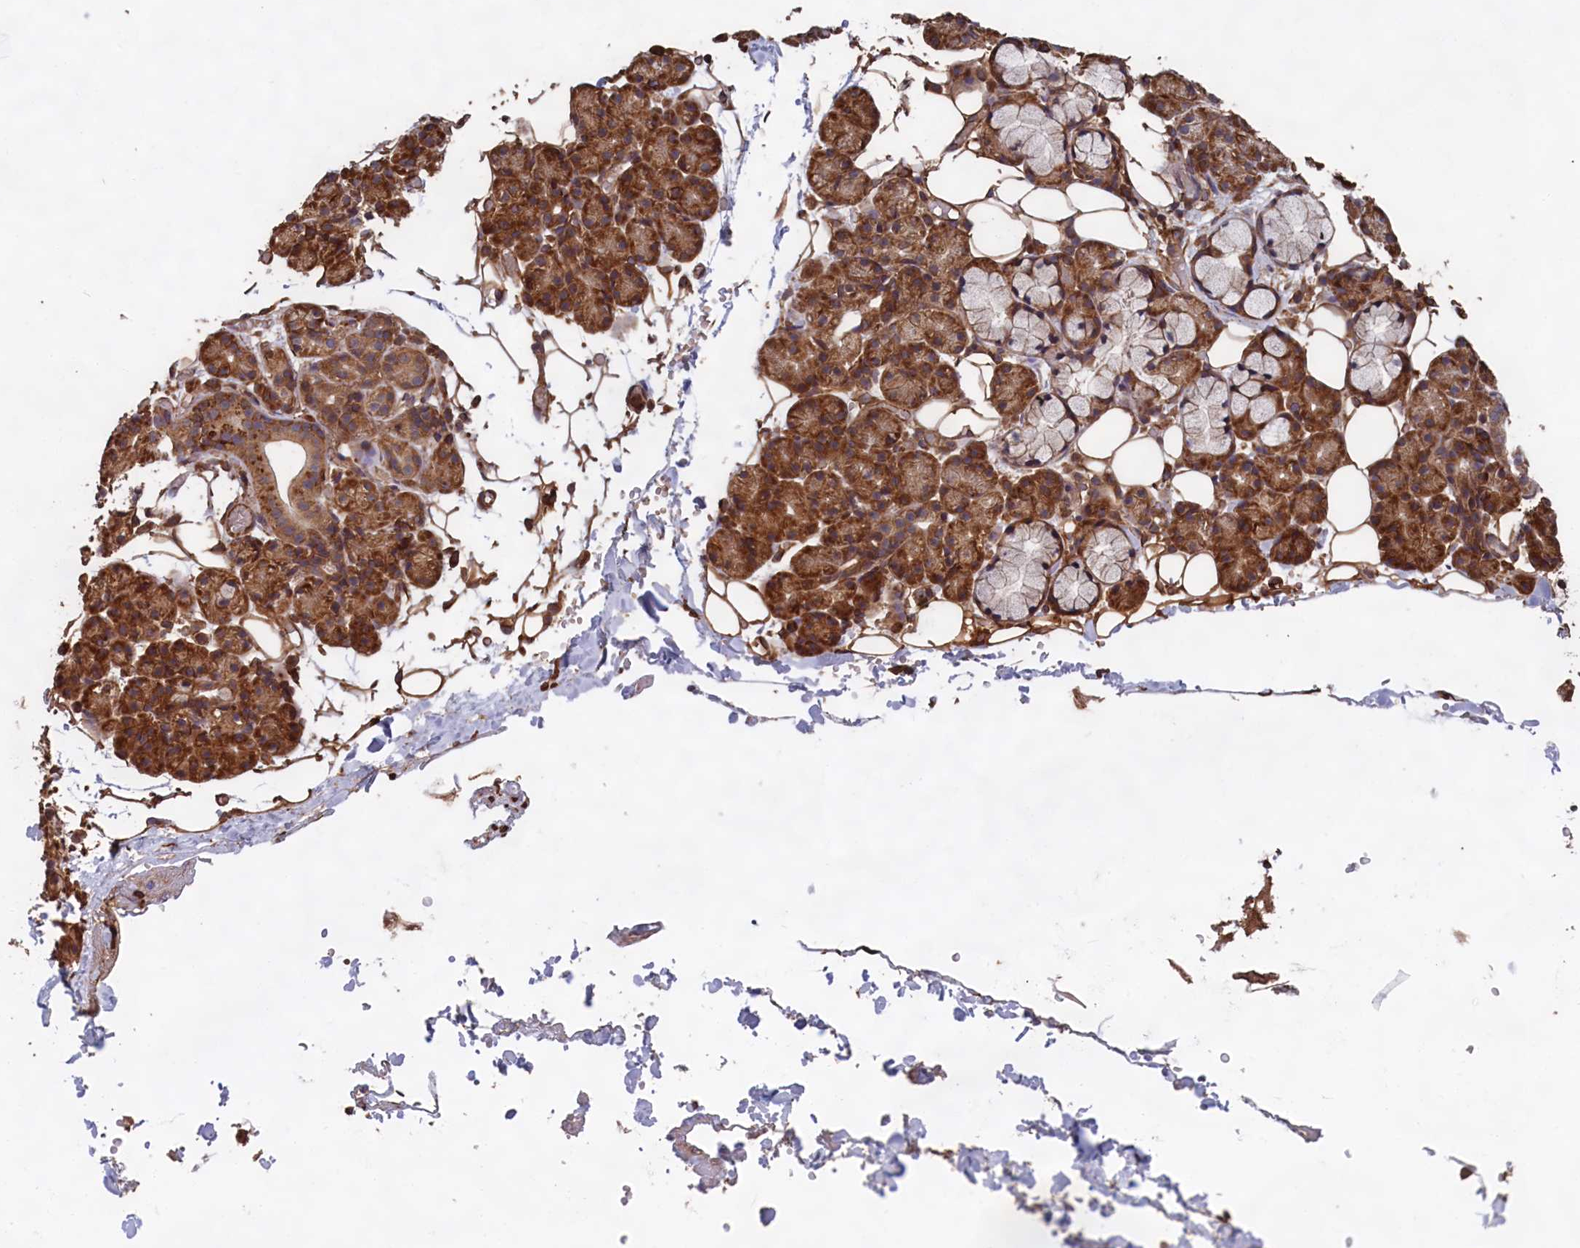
{"staining": {"intensity": "strong", "quantity": "25%-75%", "location": "cytoplasmic/membranous"}, "tissue": "salivary gland", "cell_type": "Glandular cells", "image_type": "normal", "snomed": [{"axis": "morphology", "description": "Normal tissue, NOS"}, {"axis": "topography", "description": "Salivary gland"}], "caption": "This image shows immunohistochemistry staining of unremarkable human salivary gland, with high strong cytoplasmic/membranous positivity in approximately 25%-75% of glandular cells.", "gene": "CCDC124", "patient": {"sex": "male", "age": 63}}